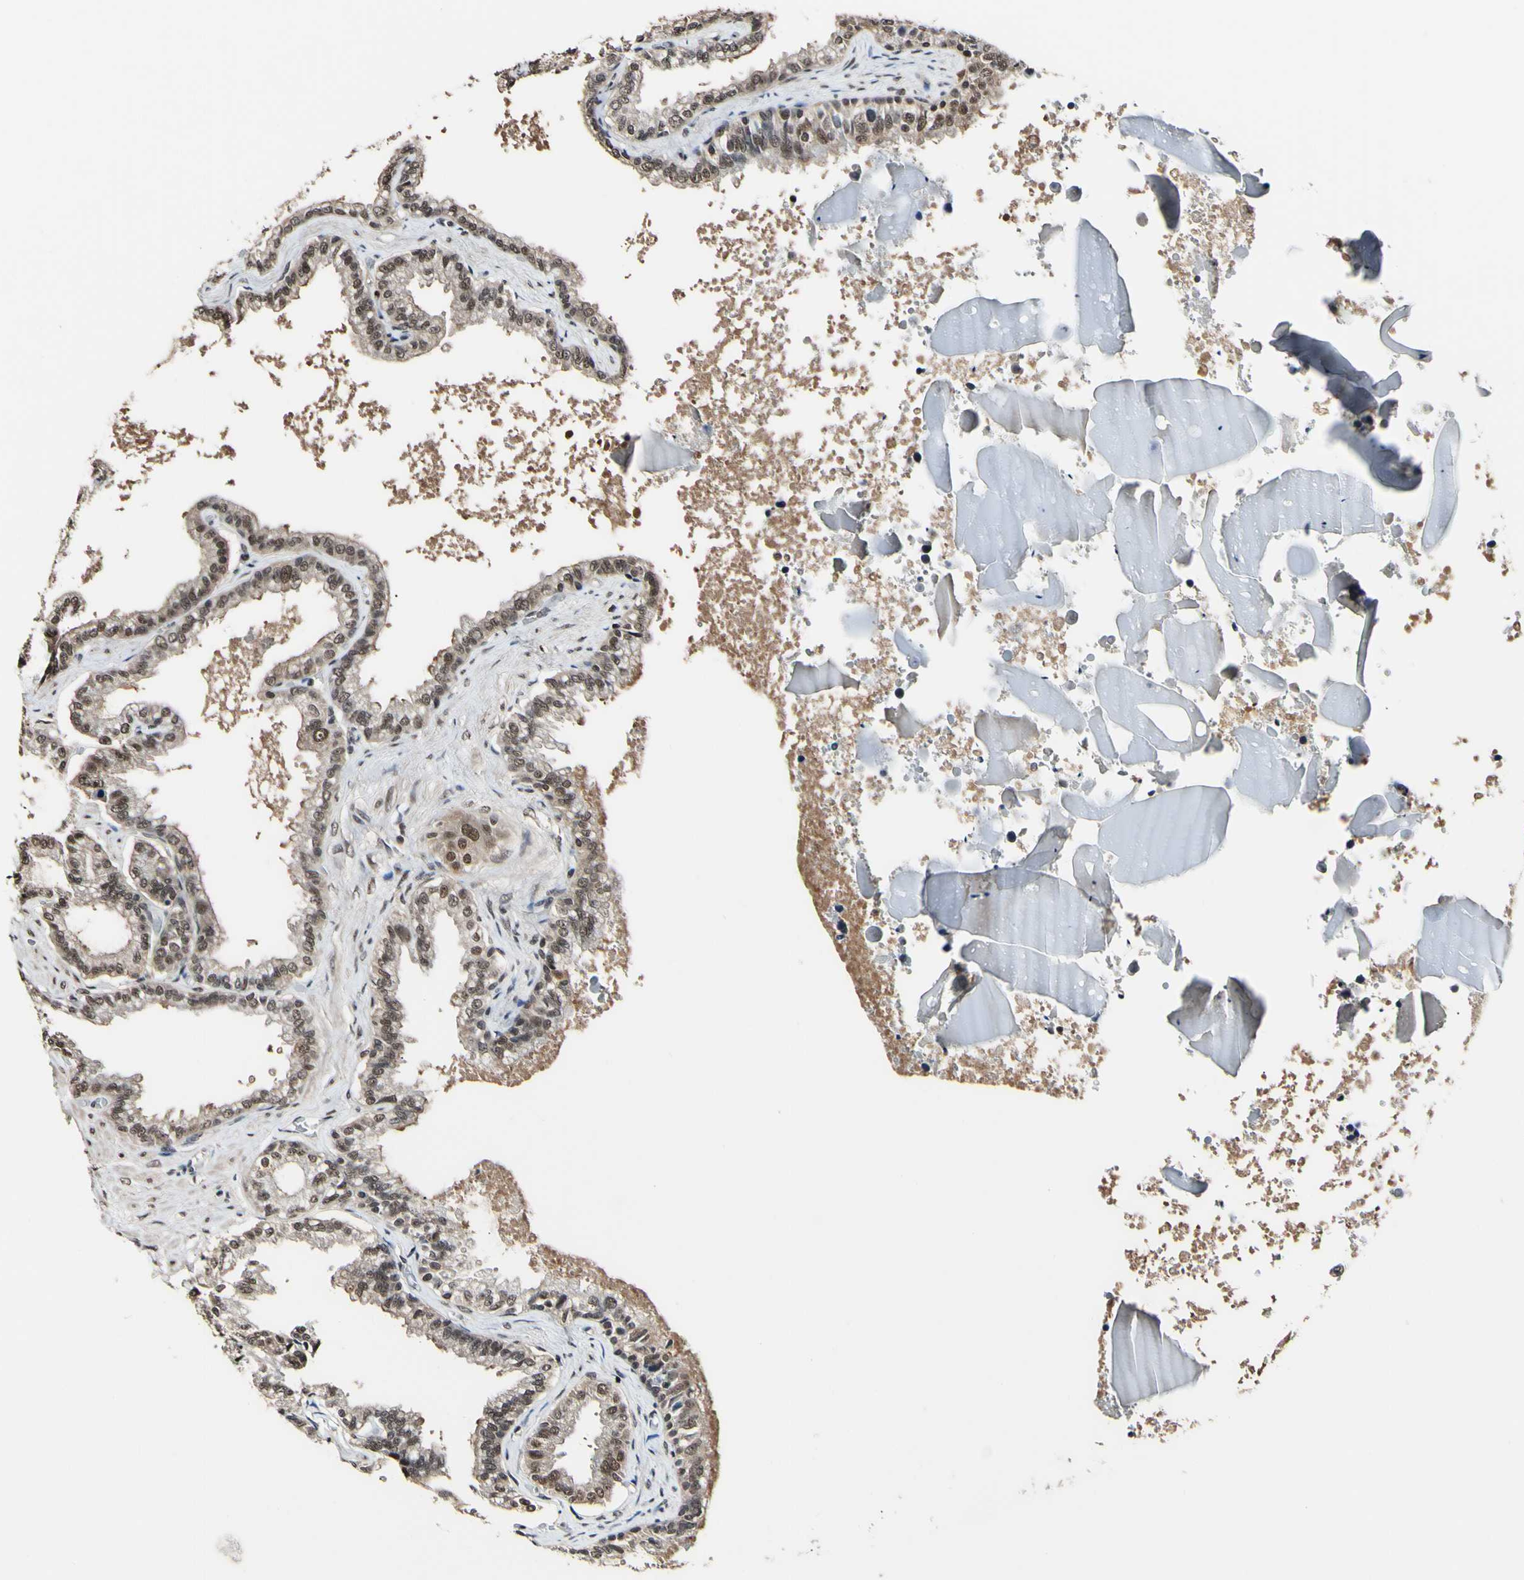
{"staining": {"intensity": "weak", "quantity": ">75%", "location": "cytoplasmic/membranous,nuclear"}, "tissue": "seminal vesicle", "cell_type": "Glandular cells", "image_type": "normal", "snomed": [{"axis": "morphology", "description": "Normal tissue, NOS"}, {"axis": "topography", "description": "Seminal veicle"}], "caption": "Approximately >75% of glandular cells in benign human seminal vesicle exhibit weak cytoplasmic/membranous,nuclear protein positivity as visualized by brown immunohistochemical staining.", "gene": "PSMD10", "patient": {"sex": "male", "age": 46}}